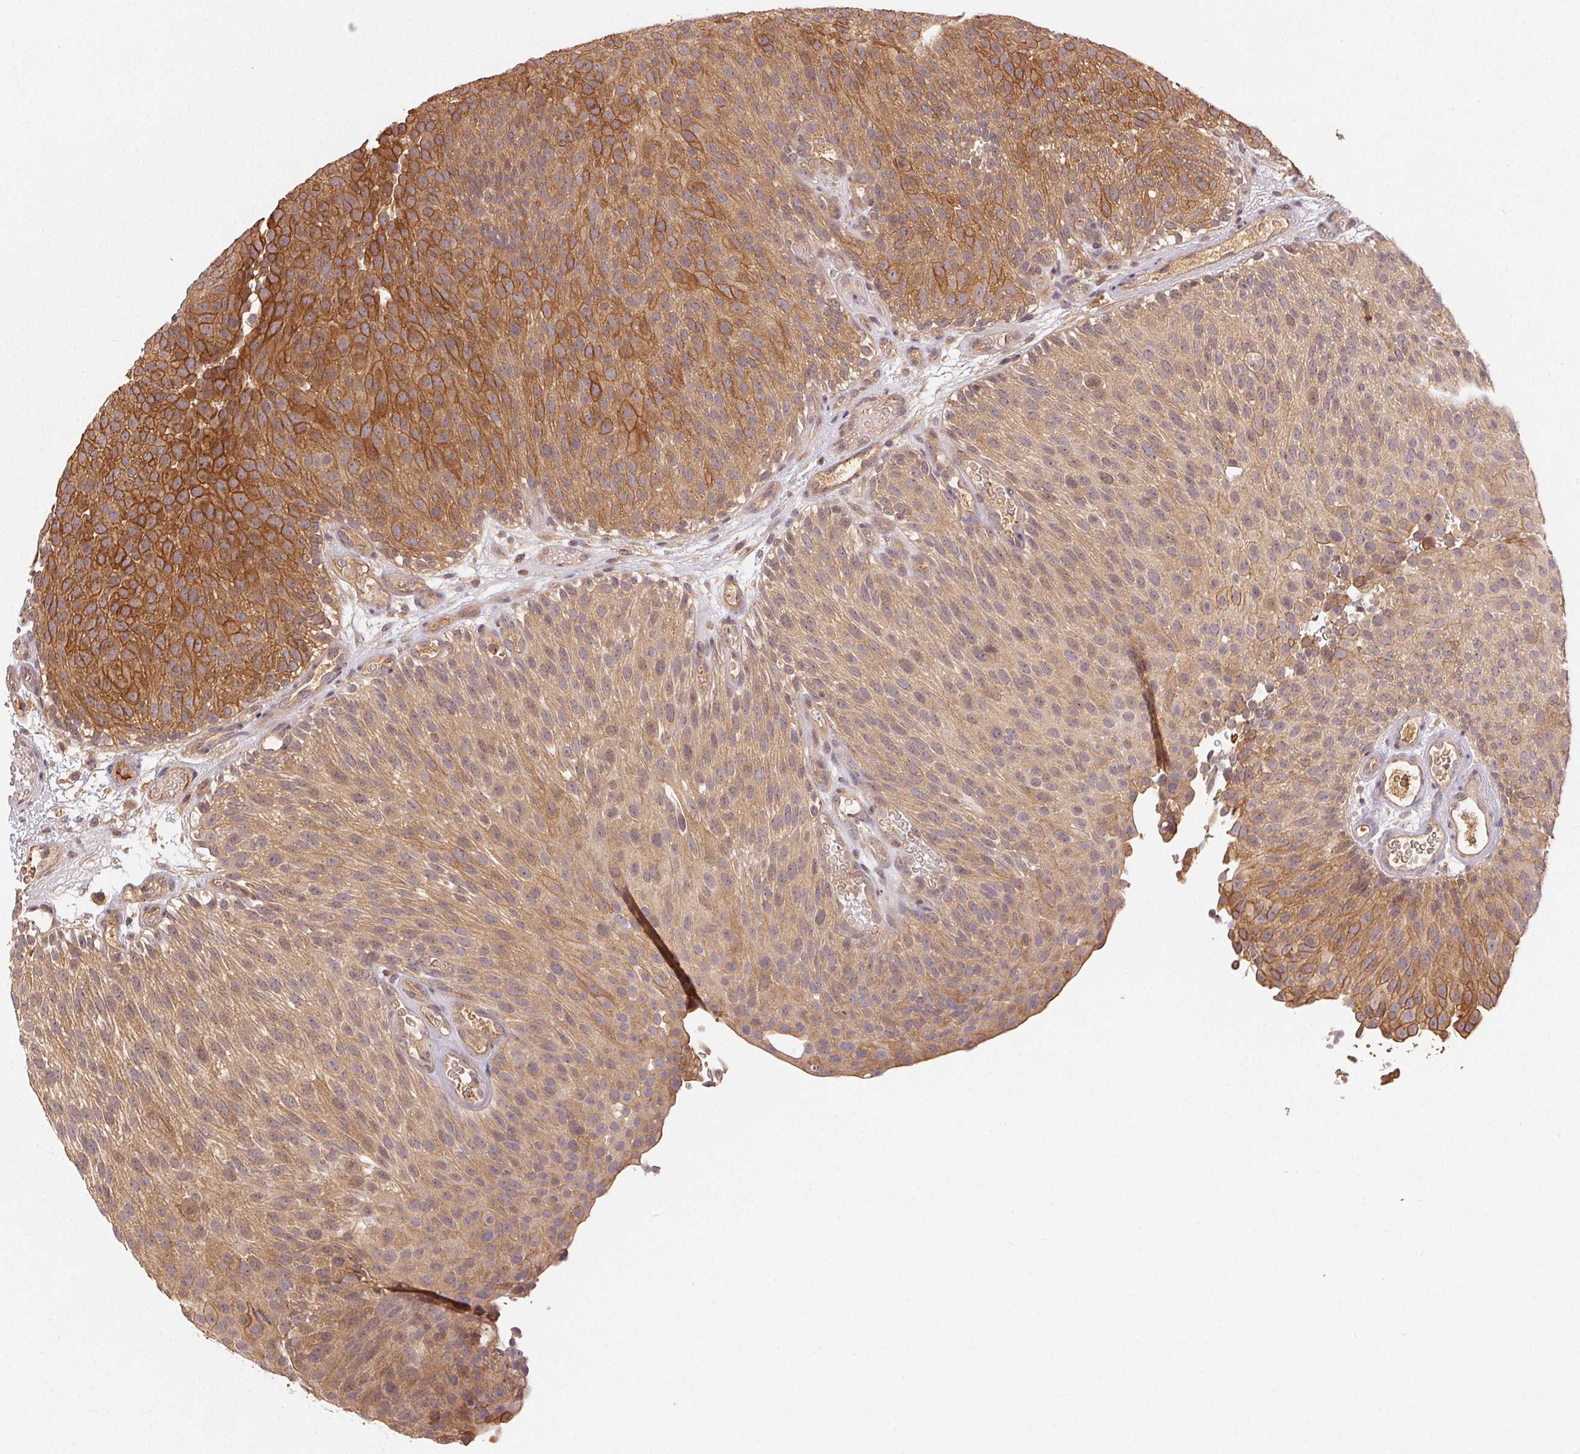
{"staining": {"intensity": "strong", "quantity": "25%-75%", "location": "cytoplasmic/membranous"}, "tissue": "urothelial cancer", "cell_type": "Tumor cells", "image_type": "cancer", "snomed": [{"axis": "morphology", "description": "Urothelial carcinoma, Low grade"}, {"axis": "topography", "description": "Urinary bladder"}], "caption": "A micrograph of human low-grade urothelial carcinoma stained for a protein displays strong cytoplasmic/membranous brown staining in tumor cells.", "gene": "MAPKAPK2", "patient": {"sex": "male", "age": 78}}